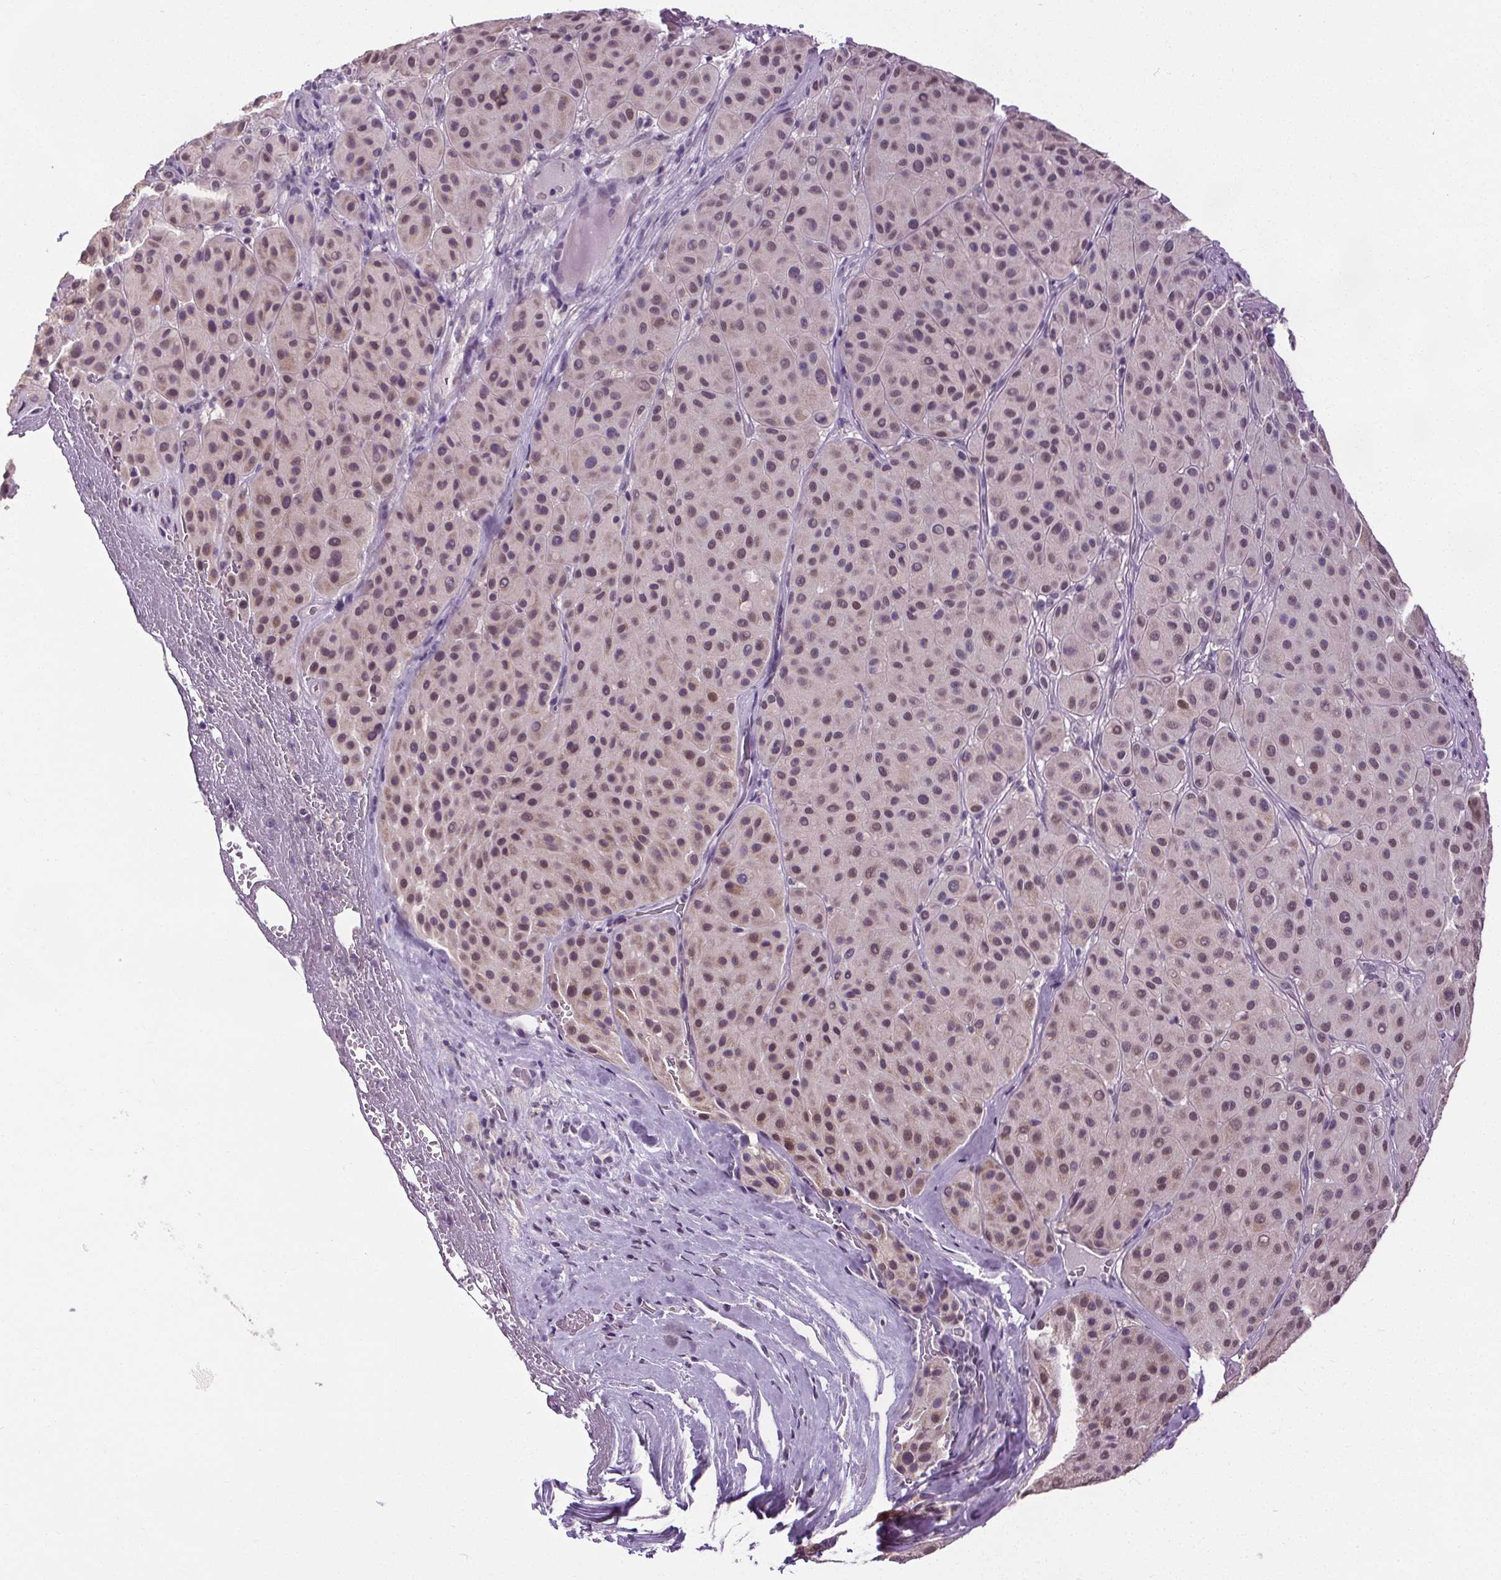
{"staining": {"intensity": "weak", "quantity": ">75%", "location": "nuclear"}, "tissue": "melanoma", "cell_type": "Tumor cells", "image_type": "cancer", "snomed": [{"axis": "morphology", "description": "Malignant melanoma, Metastatic site"}, {"axis": "topography", "description": "Smooth muscle"}], "caption": "Immunohistochemistry (IHC) photomicrograph of human melanoma stained for a protein (brown), which exhibits low levels of weak nuclear staining in about >75% of tumor cells.", "gene": "SLC2A9", "patient": {"sex": "male", "age": 41}}